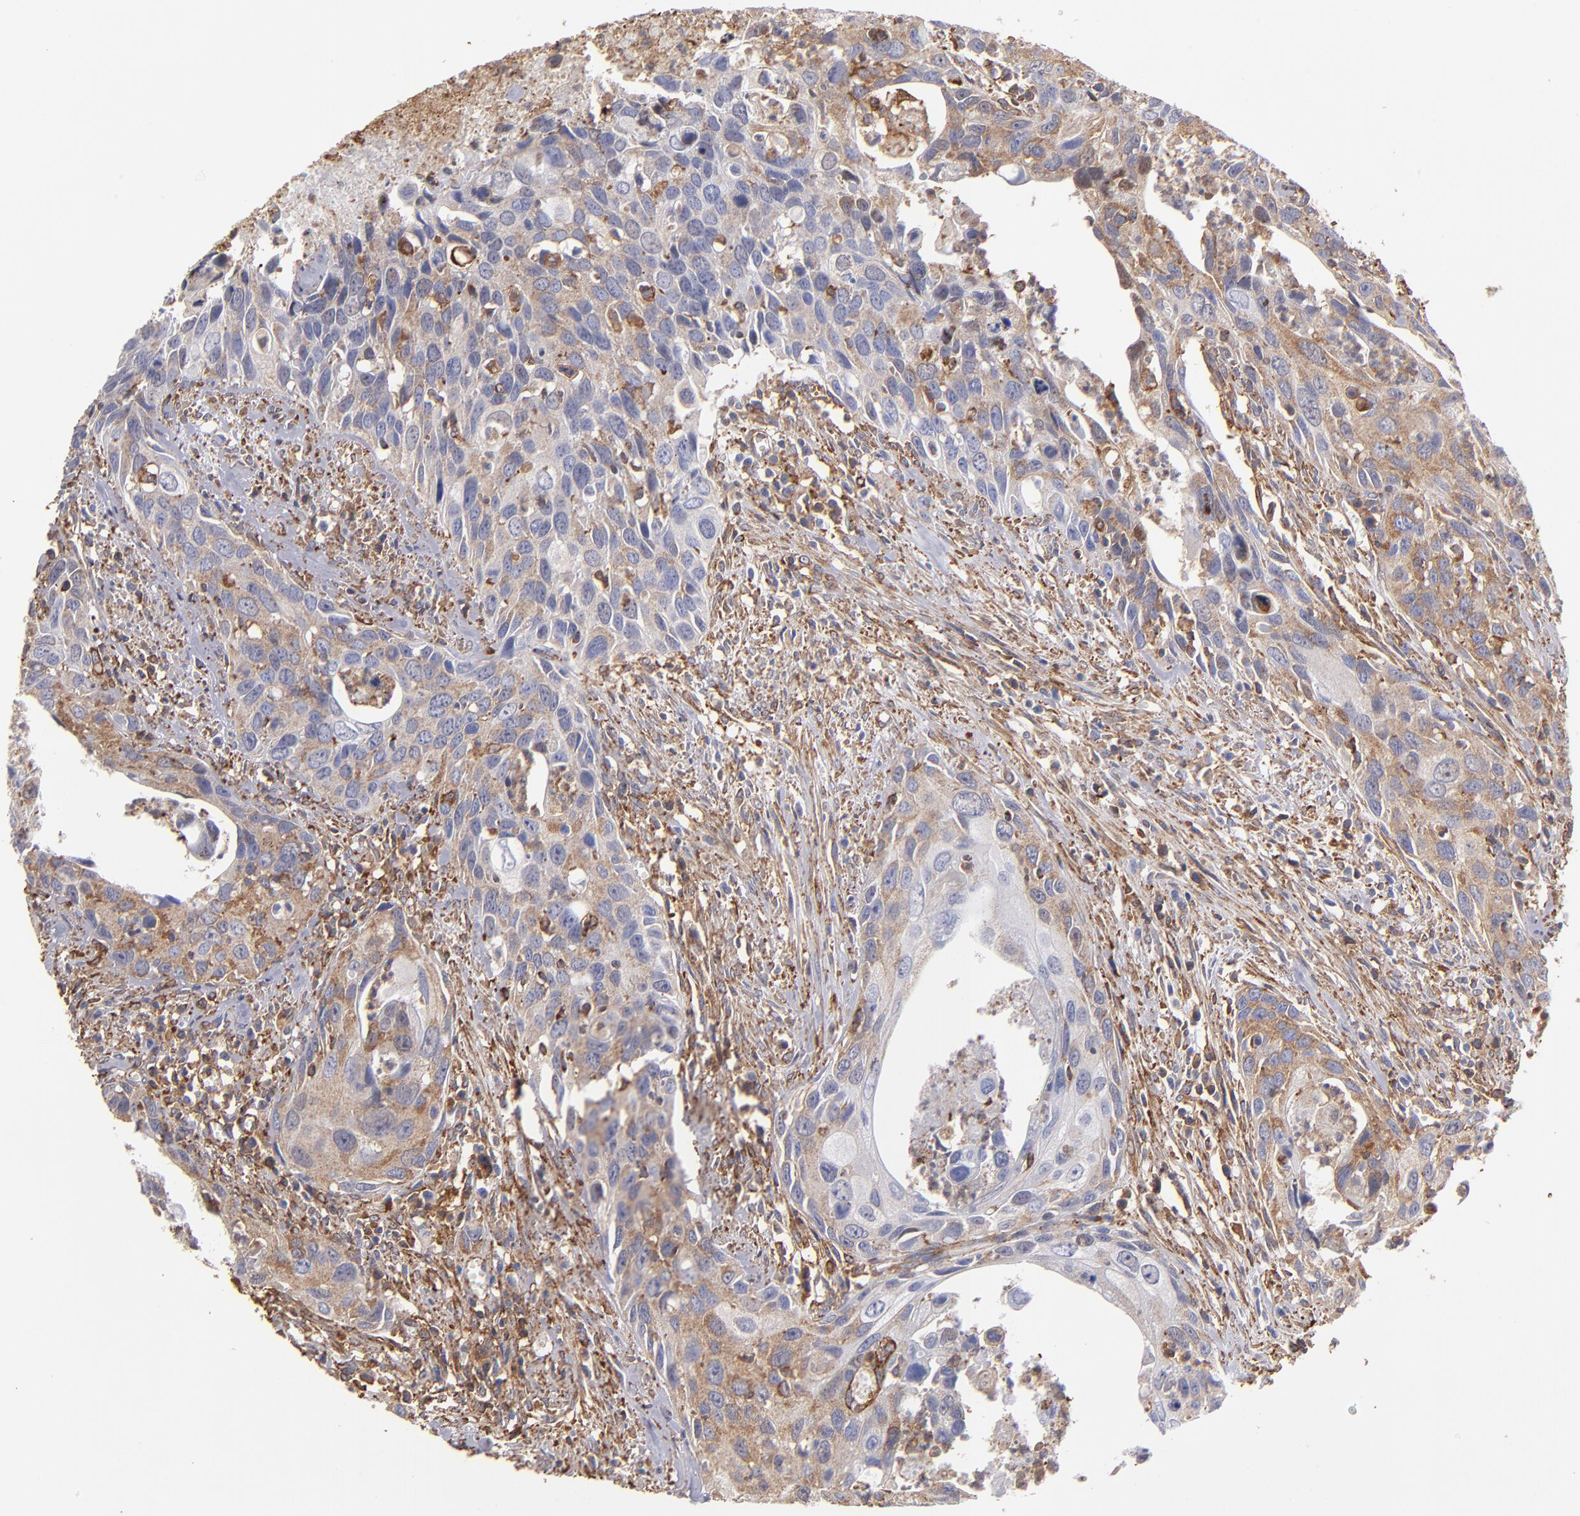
{"staining": {"intensity": "weak", "quantity": "25%-75%", "location": "cytoplasmic/membranous"}, "tissue": "urothelial cancer", "cell_type": "Tumor cells", "image_type": "cancer", "snomed": [{"axis": "morphology", "description": "Urothelial carcinoma, High grade"}, {"axis": "topography", "description": "Urinary bladder"}], "caption": "The histopathology image shows staining of urothelial cancer, revealing weak cytoplasmic/membranous protein positivity (brown color) within tumor cells.", "gene": "MVP", "patient": {"sex": "male", "age": 71}}